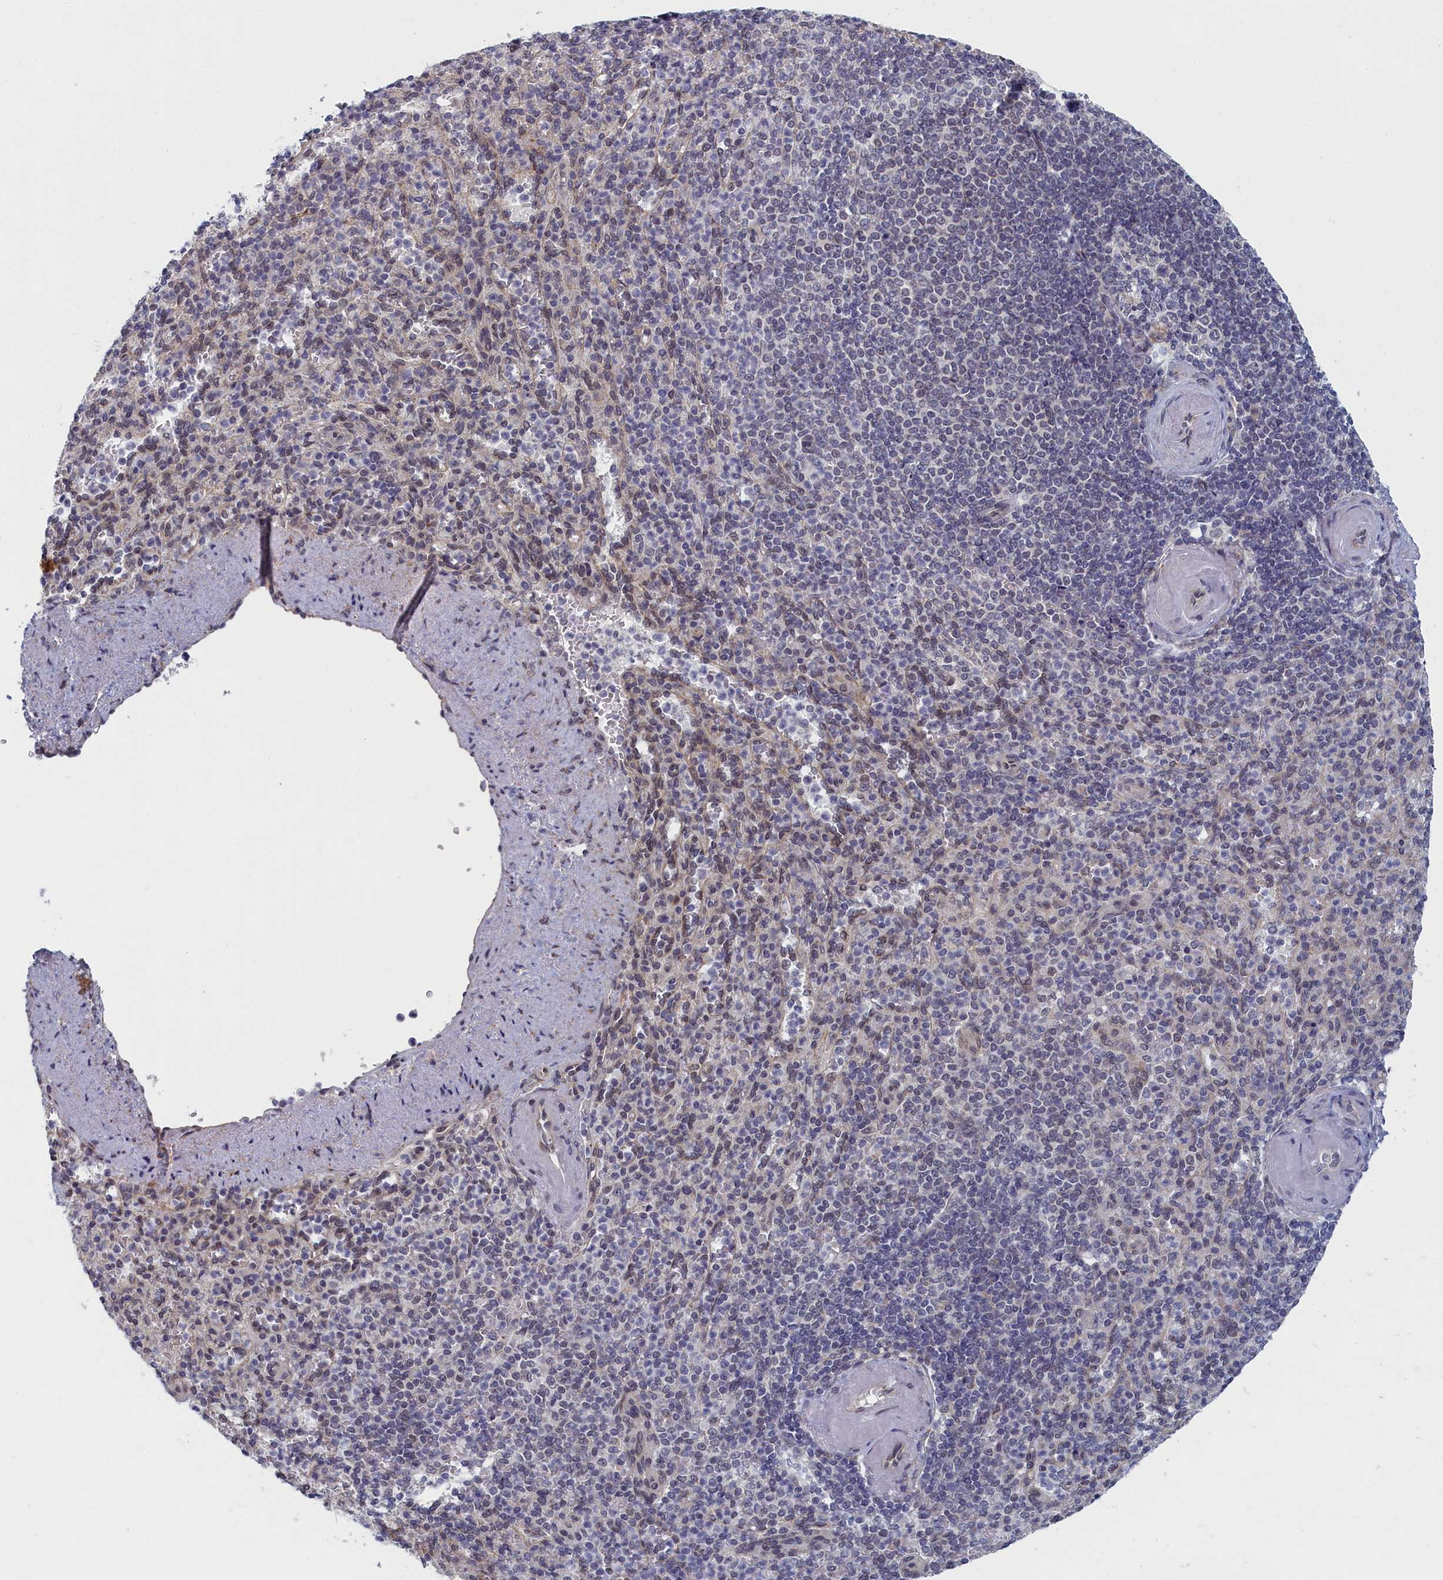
{"staining": {"intensity": "moderate", "quantity": "<25%", "location": "cytoplasmic/membranous,nuclear"}, "tissue": "spleen", "cell_type": "Cells in red pulp", "image_type": "normal", "snomed": [{"axis": "morphology", "description": "Normal tissue, NOS"}, {"axis": "topography", "description": "Spleen"}], "caption": "Brown immunohistochemical staining in benign human spleen shows moderate cytoplasmic/membranous,nuclear expression in approximately <25% of cells in red pulp.", "gene": "DNAJC17", "patient": {"sex": "female", "age": 74}}